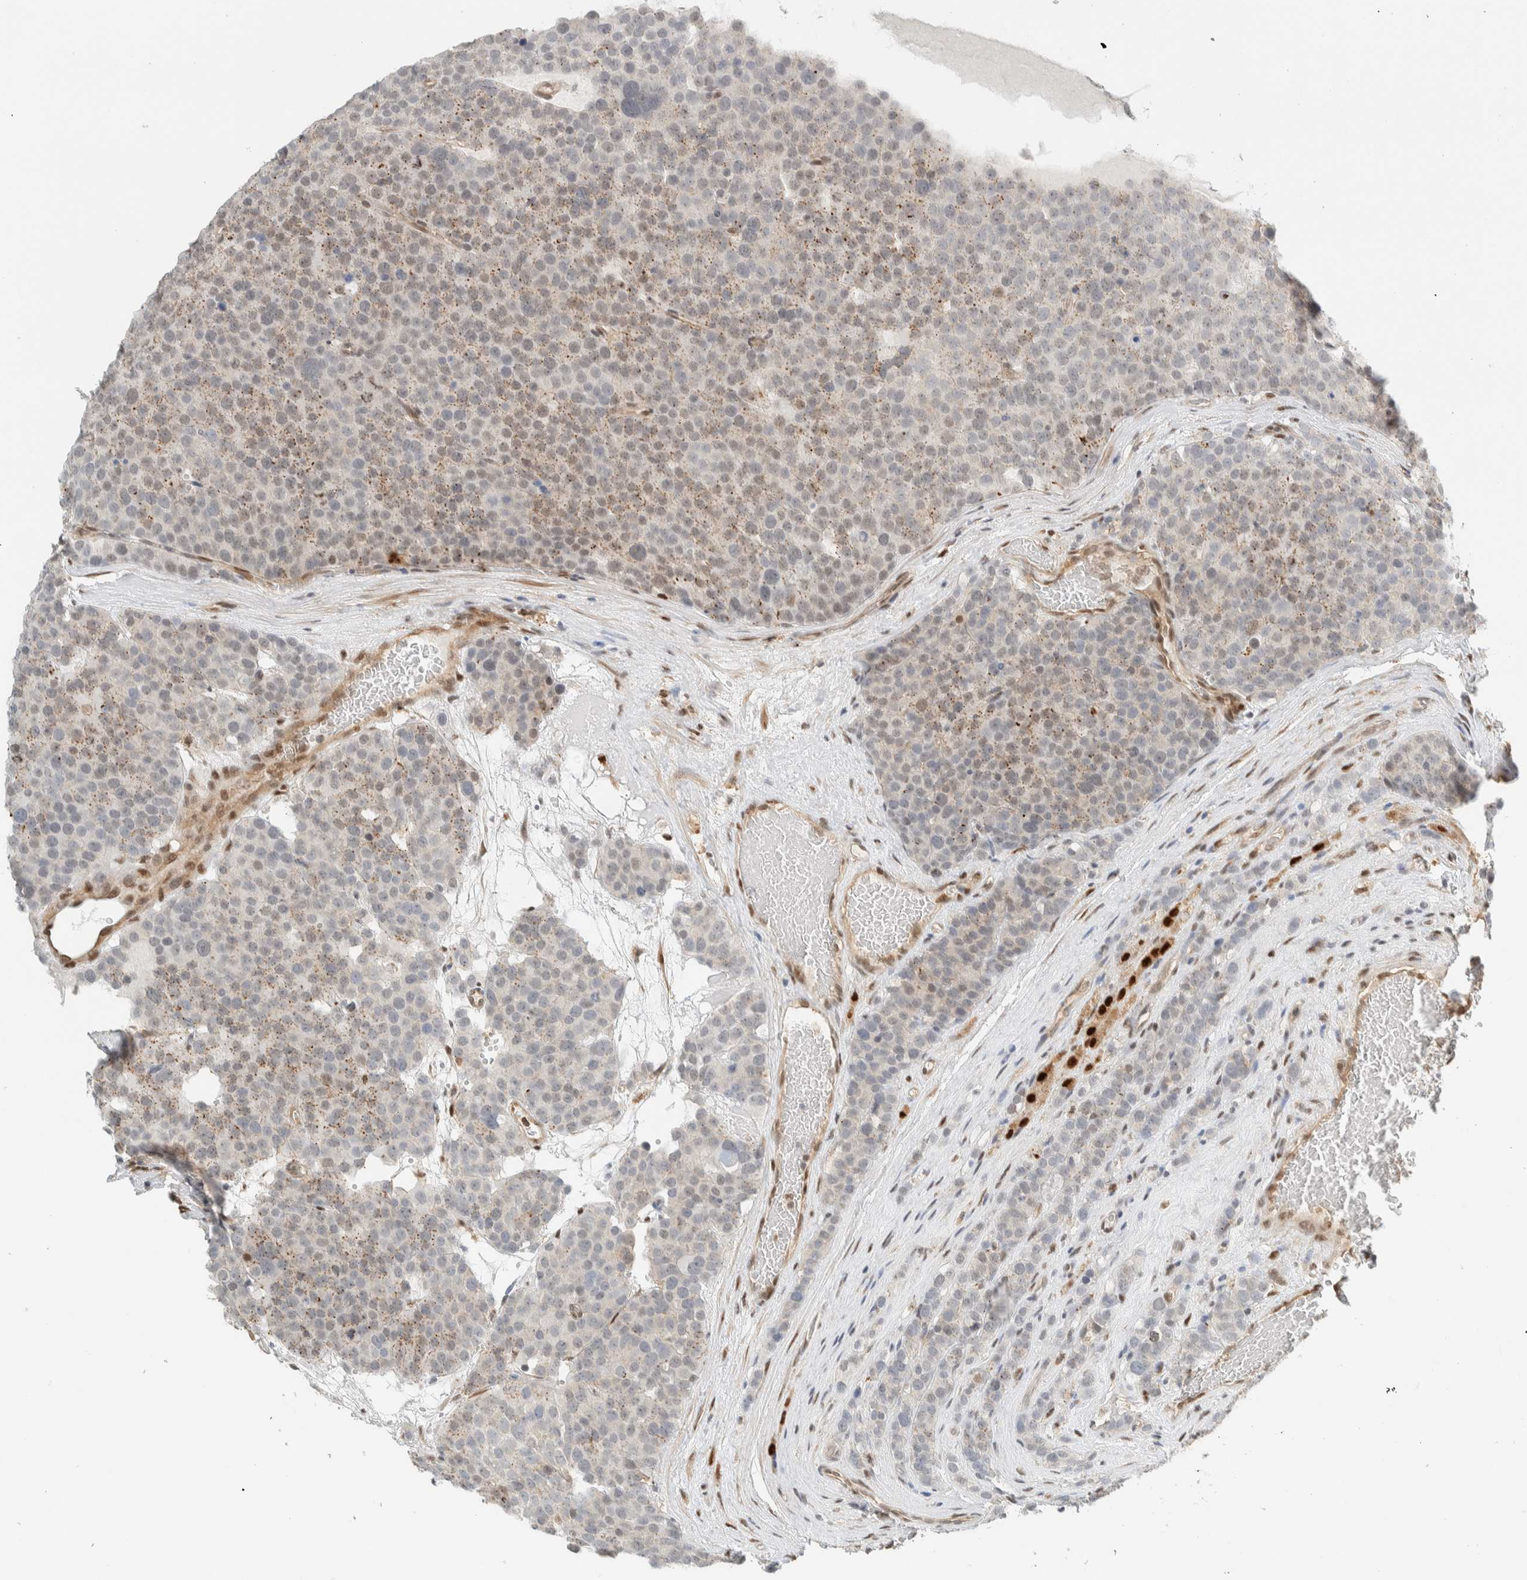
{"staining": {"intensity": "weak", "quantity": "25%-75%", "location": "cytoplasmic/membranous"}, "tissue": "testis cancer", "cell_type": "Tumor cells", "image_type": "cancer", "snomed": [{"axis": "morphology", "description": "Seminoma, NOS"}, {"axis": "topography", "description": "Testis"}], "caption": "Protein expression analysis of human testis cancer reveals weak cytoplasmic/membranous staining in approximately 25%-75% of tumor cells.", "gene": "TFE3", "patient": {"sex": "male", "age": 71}}